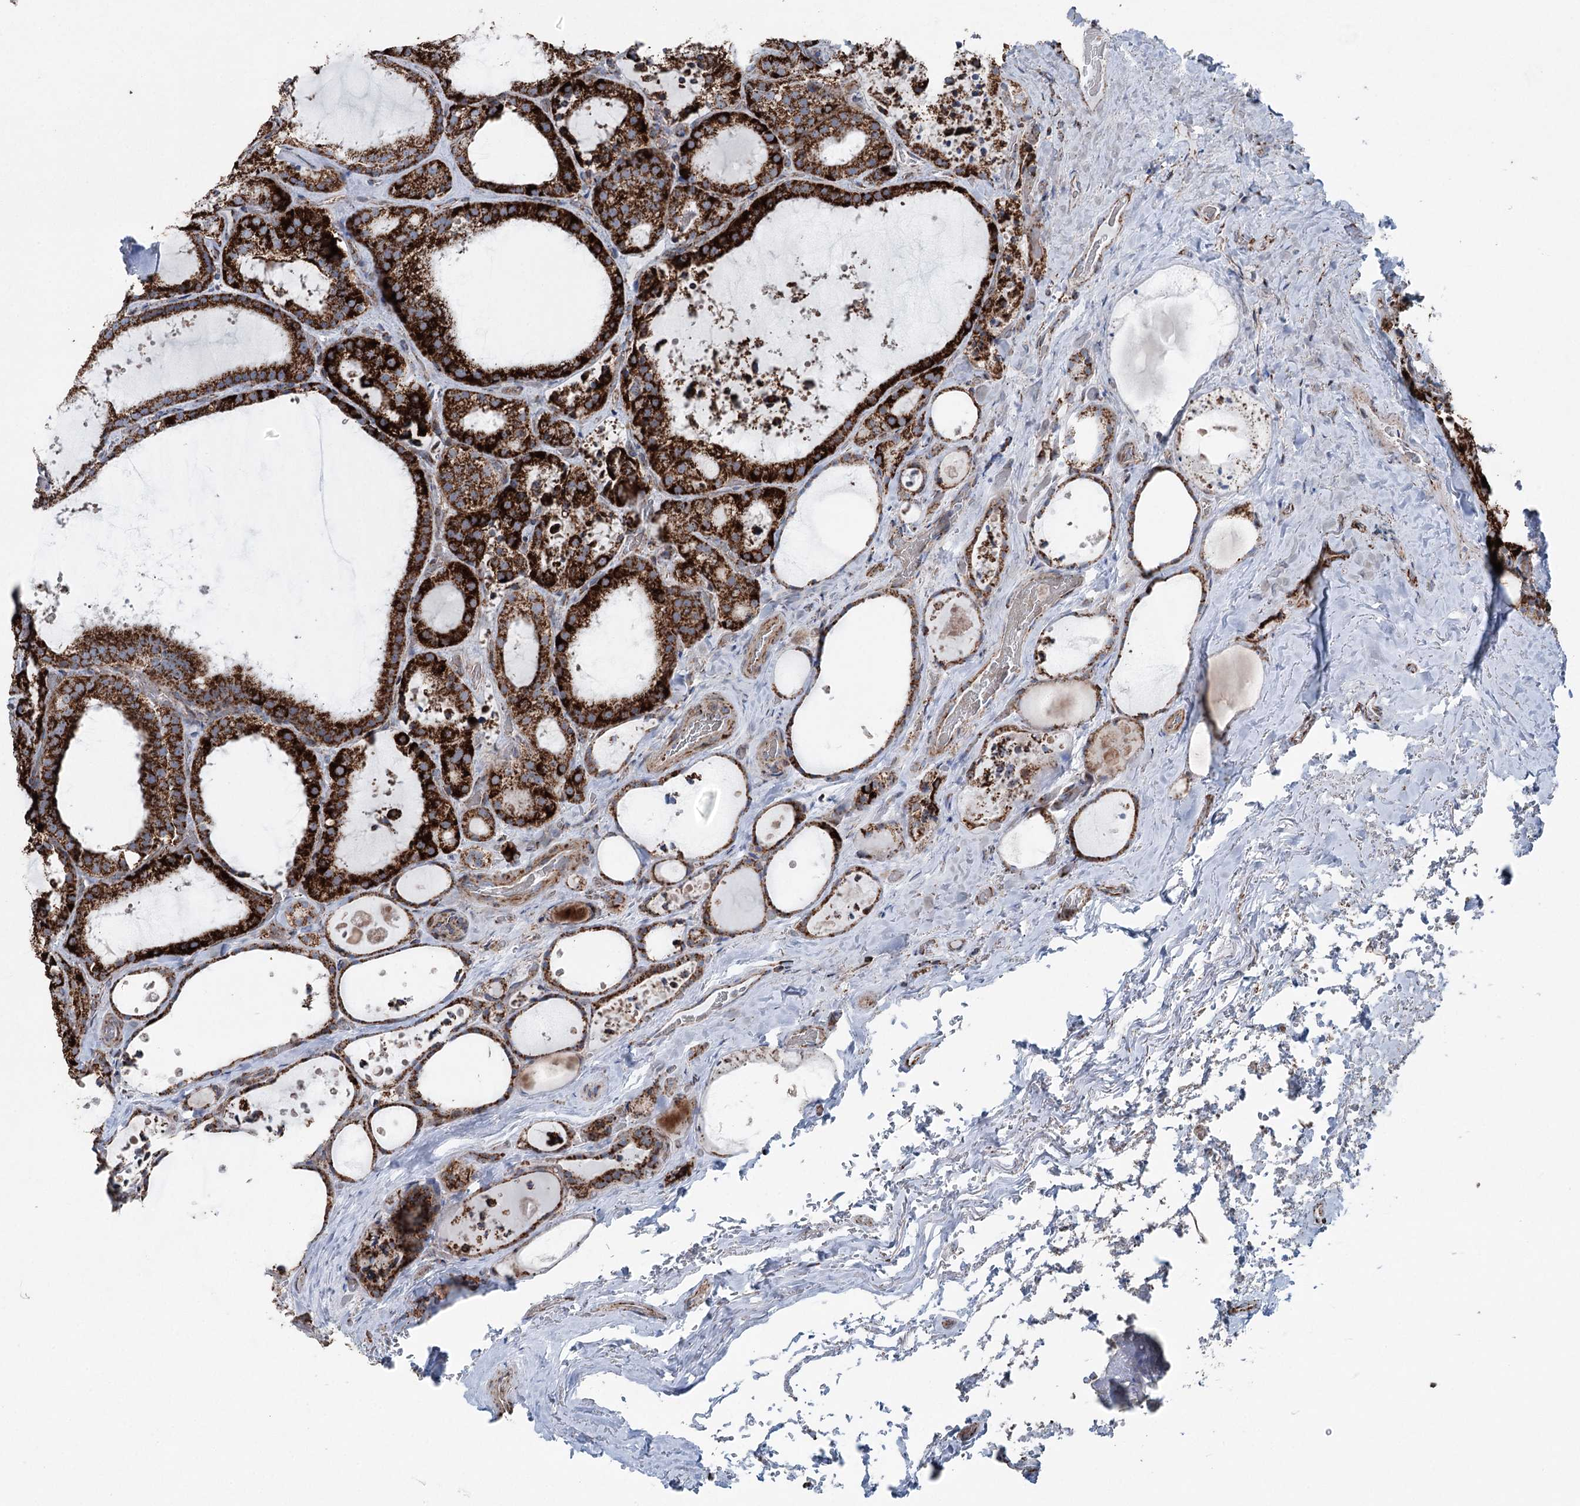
{"staining": {"intensity": "strong", "quantity": ">75%", "location": "cytoplasmic/membranous"}, "tissue": "thyroid cancer", "cell_type": "Tumor cells", "image_type": "cancer", "snomed": [{"axis": "morphology", "description": "Papillary adenocarcinoma, NOS"}, {"axis": "topography", "description": "Thyroid gland"}], "caption": "Immunohistochemical staining of human papillary adenocarcinoma (thyroid) demonstrates high levels of strong cytoplasmic/membranous protein staining in about >75% of tumor cells.", "gene": "UCN3", "patient": {"sex": "male", "age": 77}}